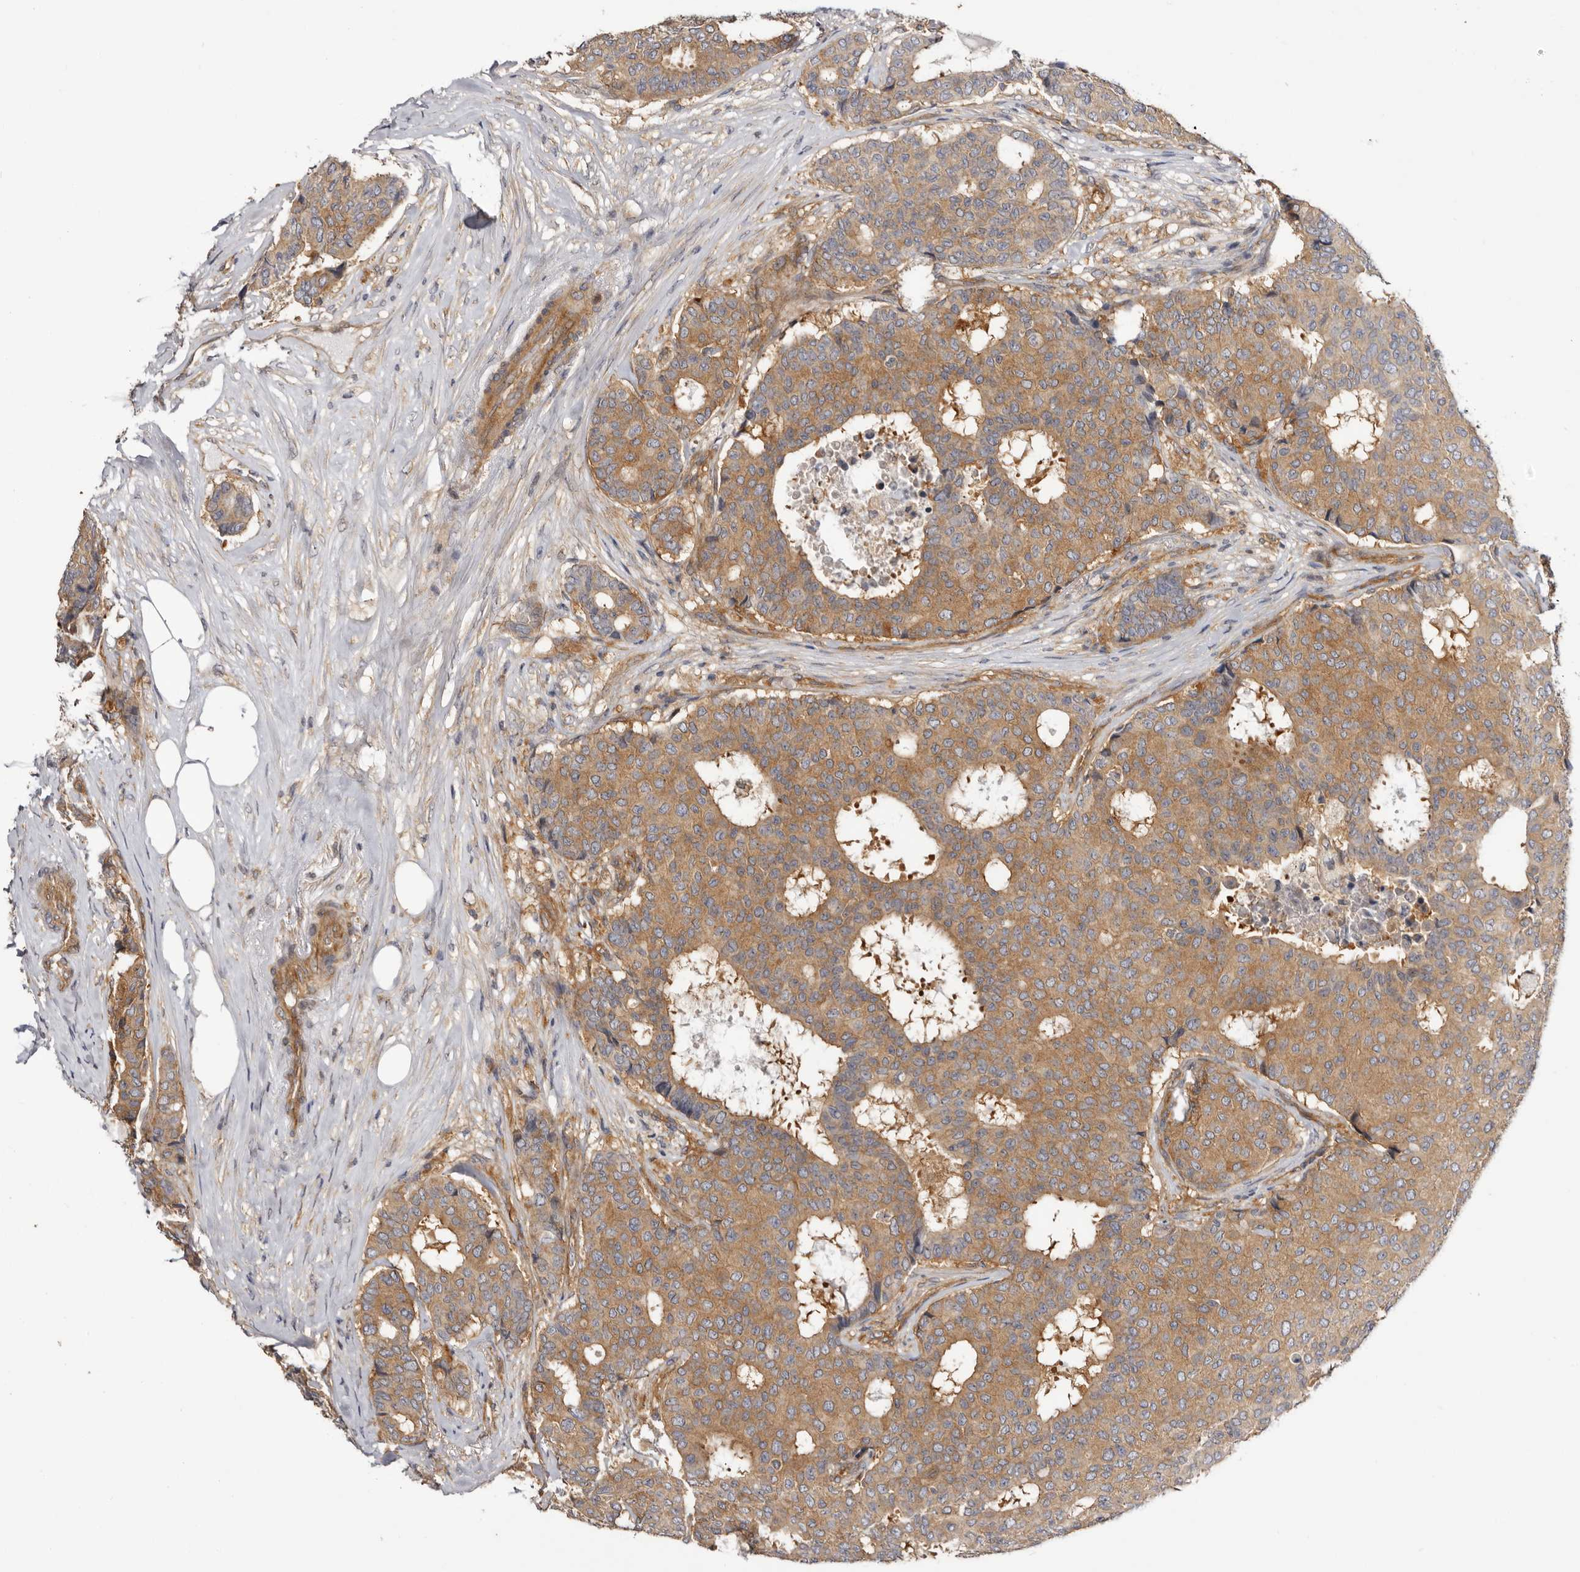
{"staining": {"intensity": "moderate", "quantity": ">75%", "location": "cytoplasmic/membranous"}, "tissue": "breast cancer", "cell_type": "Tumor cells", "image_type": "cancer", "snomed": [{"axis": "morphology", "description": "Duct carcinoma"}, {"axis": "topography", "description": "Breast"}], "caption": "Breast cancer (intraductal carcinoma) tissue reveals moderate cytoplasmic/membranous staining in approximately >75% of tumor cells, visualized by immunohistochemistry.", "gene": "PANK4", "patient": {"sex": "female", "age": 75}}